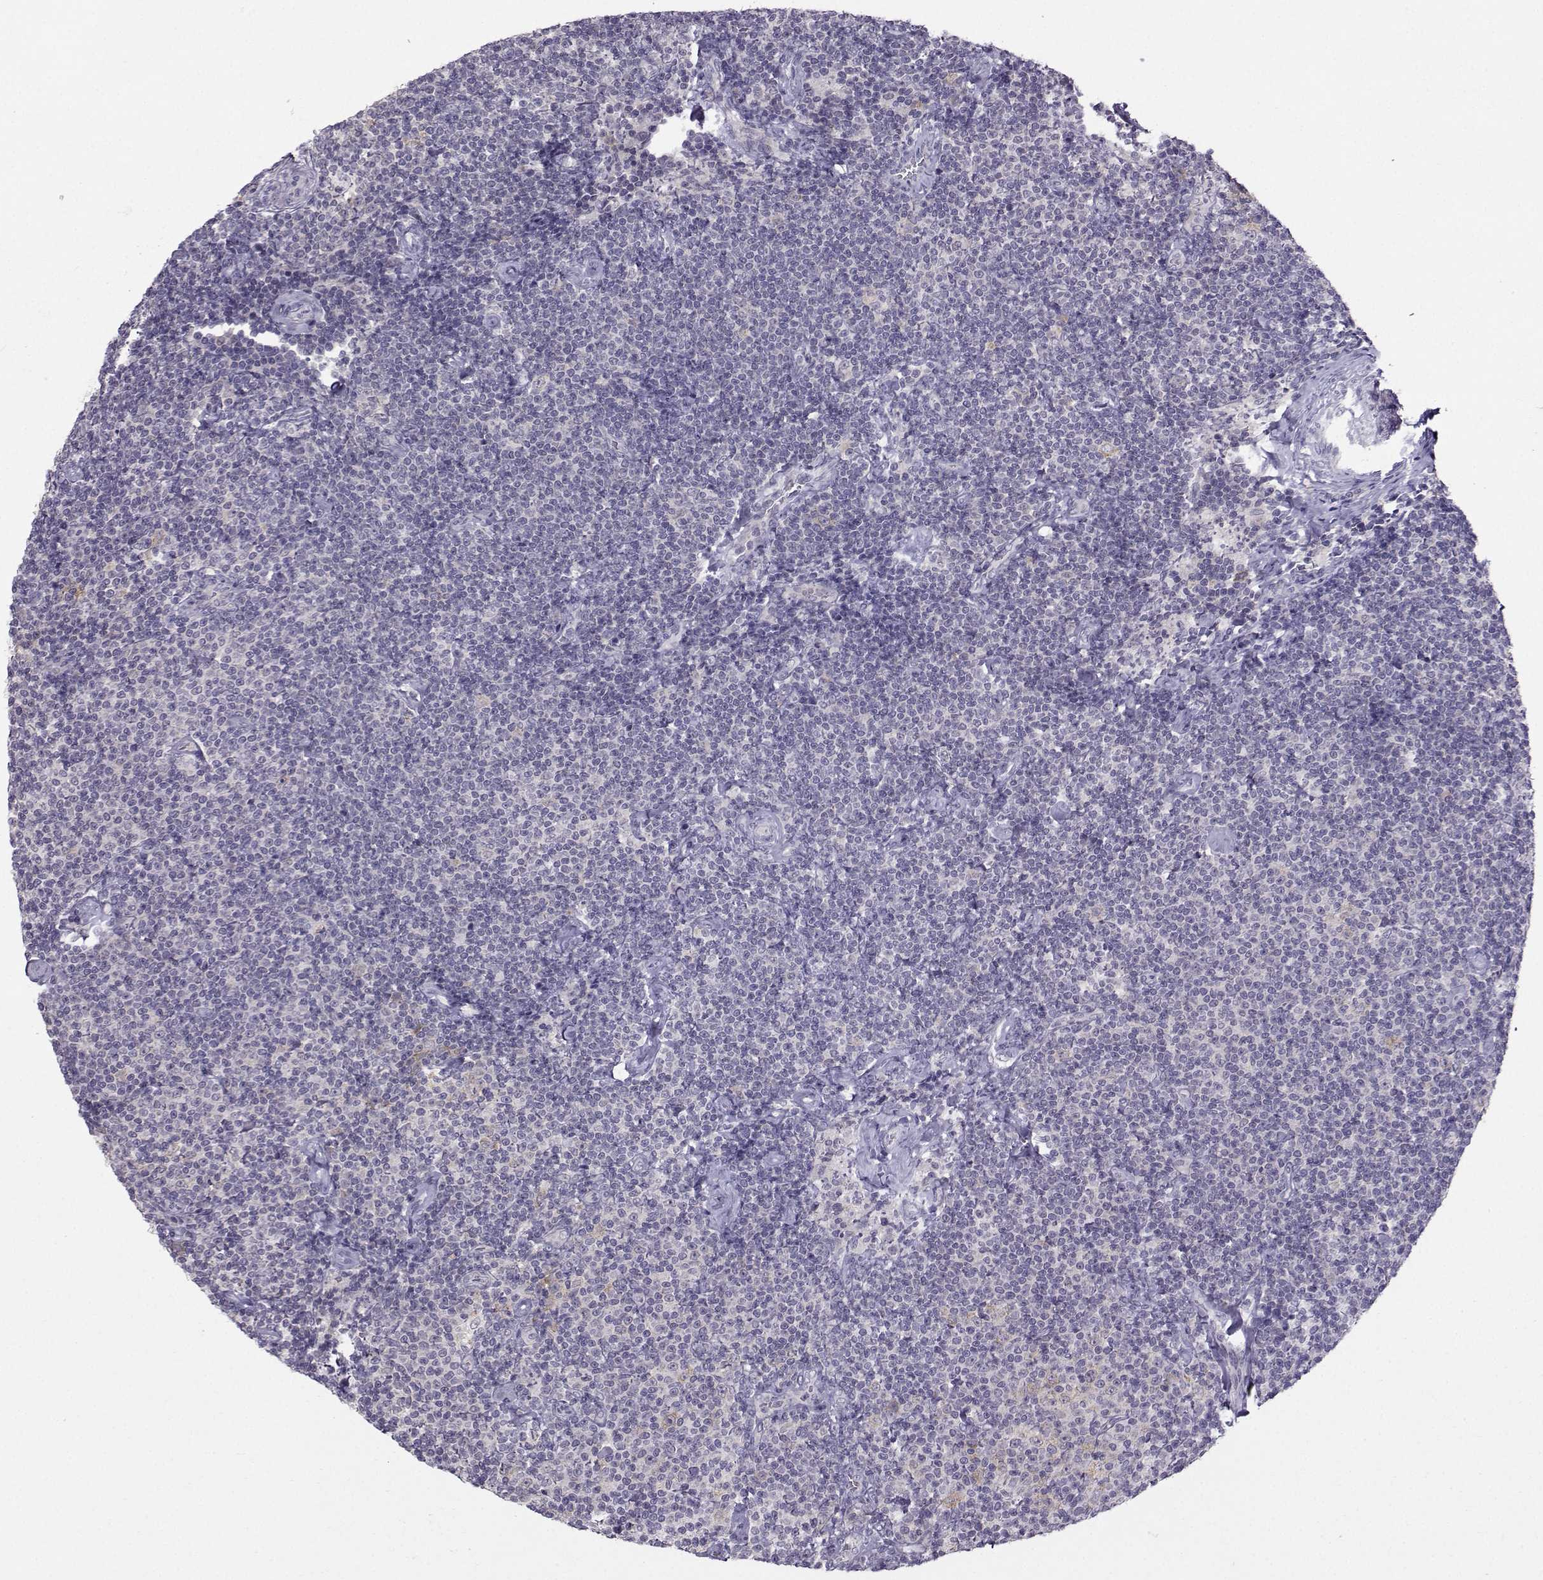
{"staining": {"intensity": "negative", "quantity": "none", "location": "none"}, "tissue": "lymphoma", "cell_type": "Tumor cells", "image_type": "cancer", "snomed": [{"axis": "morphology", "description": "Malignant lymphoma, non-Hodgkin's type, Low grade"}, {"axis": "topography", "description": "Lymph node"}], "caption": "DAB immunohistochemical staining of lymphoma shows no significant expression in tumor cells.", "gene": "DDX20", "patient": {"sex": "male", "age": 81}}